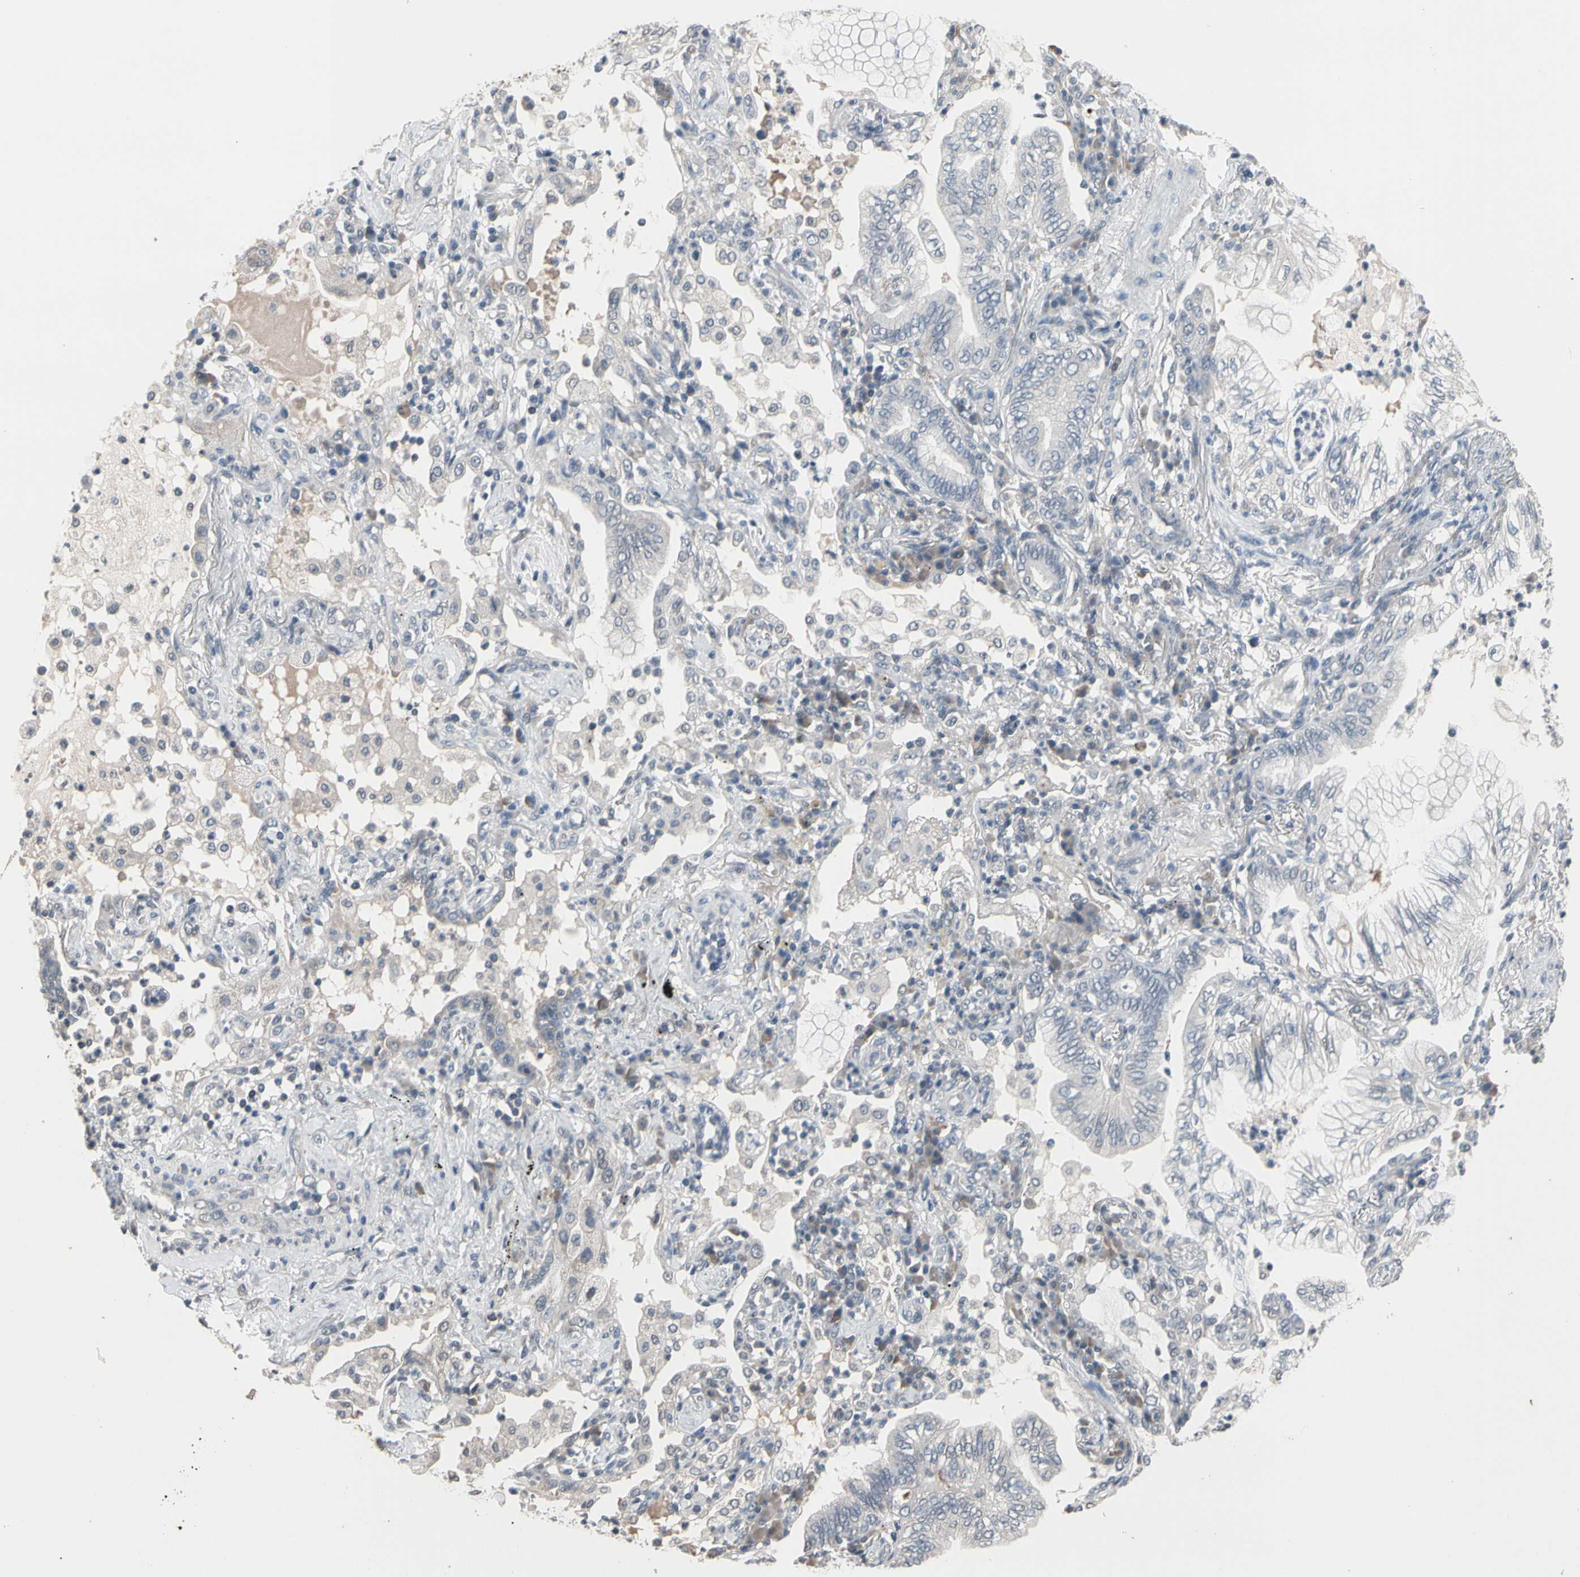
{"staining": {"intensity": "negative", "quantity": "none", "location": "none"}, "tissue": "lung cancer", "cell_type": "Tumor cells", "image_type": "cancer", "snomed": [{"axis": "morphology", "description": "Normal tissue, NOS"}, {"axis": "morphology", "description": "Adenocarcinoma, NOS"}, {"axis": "topography", "description": "Bronchus"}, {"axis": "topography", "description": "Lung"}], "caption": "Tumor cells show no significant protein expression in lung cancer.", "gene": "SV2A", "patient": {"sex": "female", "age": 70}}